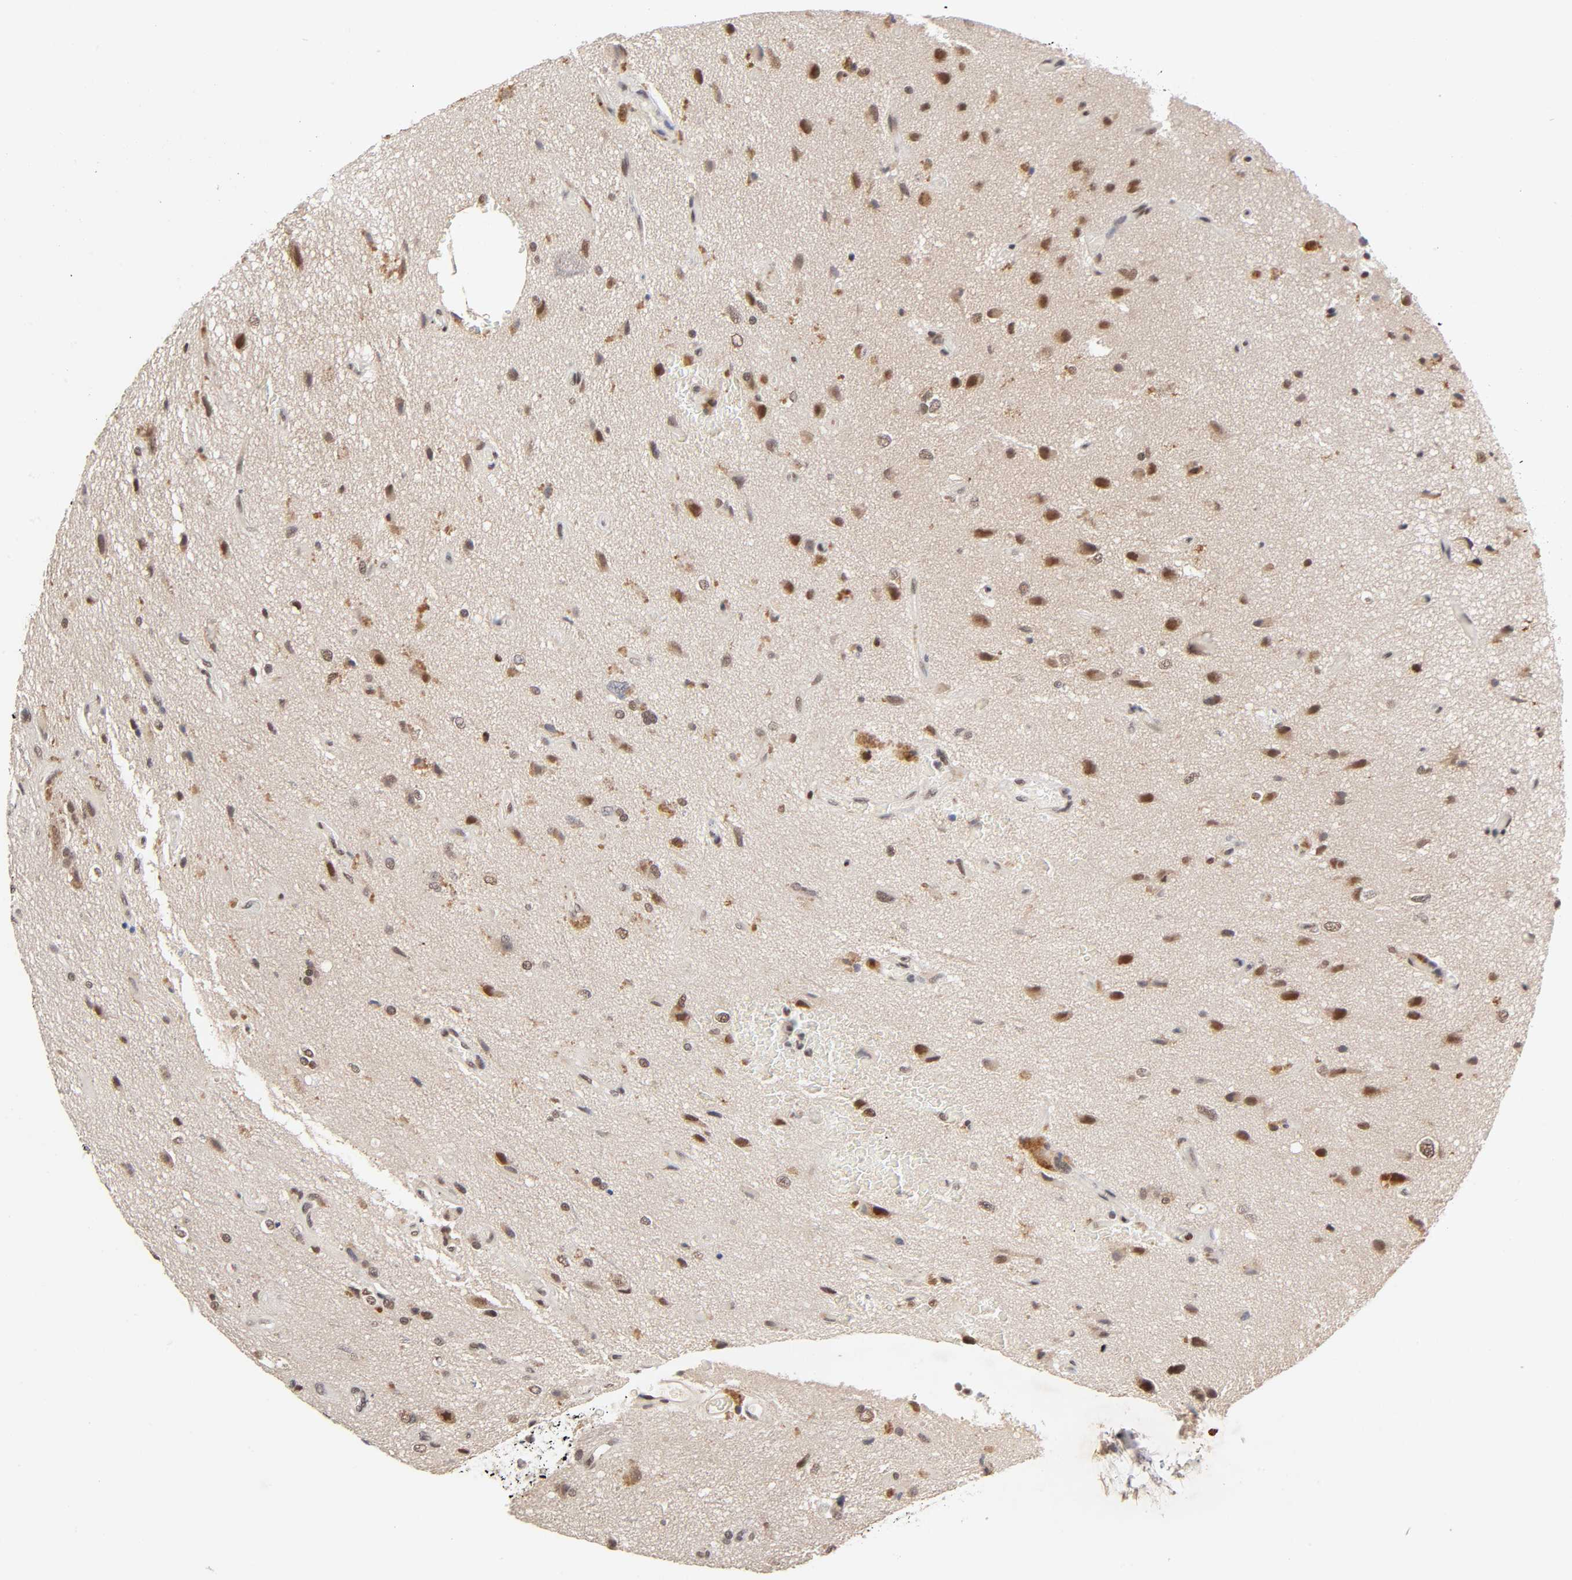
{"staining": {"intensity": "strong", "quantity": "25%-75%", "location": "cytoplasmic/membranous,nuclear"}, "tissue": "glioma", "cell_type": "Tumor cells", "image_type": "cancer", "snomed": [{"axis": "morphology", "description": "Glioma, malignant, High grade"}, {"axis": "topography", "description": "Brain"}], "caption": "Immunohistochemistry (DAB (3,3'-diaminobenzidine)) staining of malignant glioma (high-grade) demonstrates strong cytoplasmic/membranous and nuclear protein expression in about 25%-75% of tumor cells. (brown staining indicates protein expression, while blue staining denotes nuclei).", "gene": "EP300", "patient": {"sex": "male", "age": 47}}